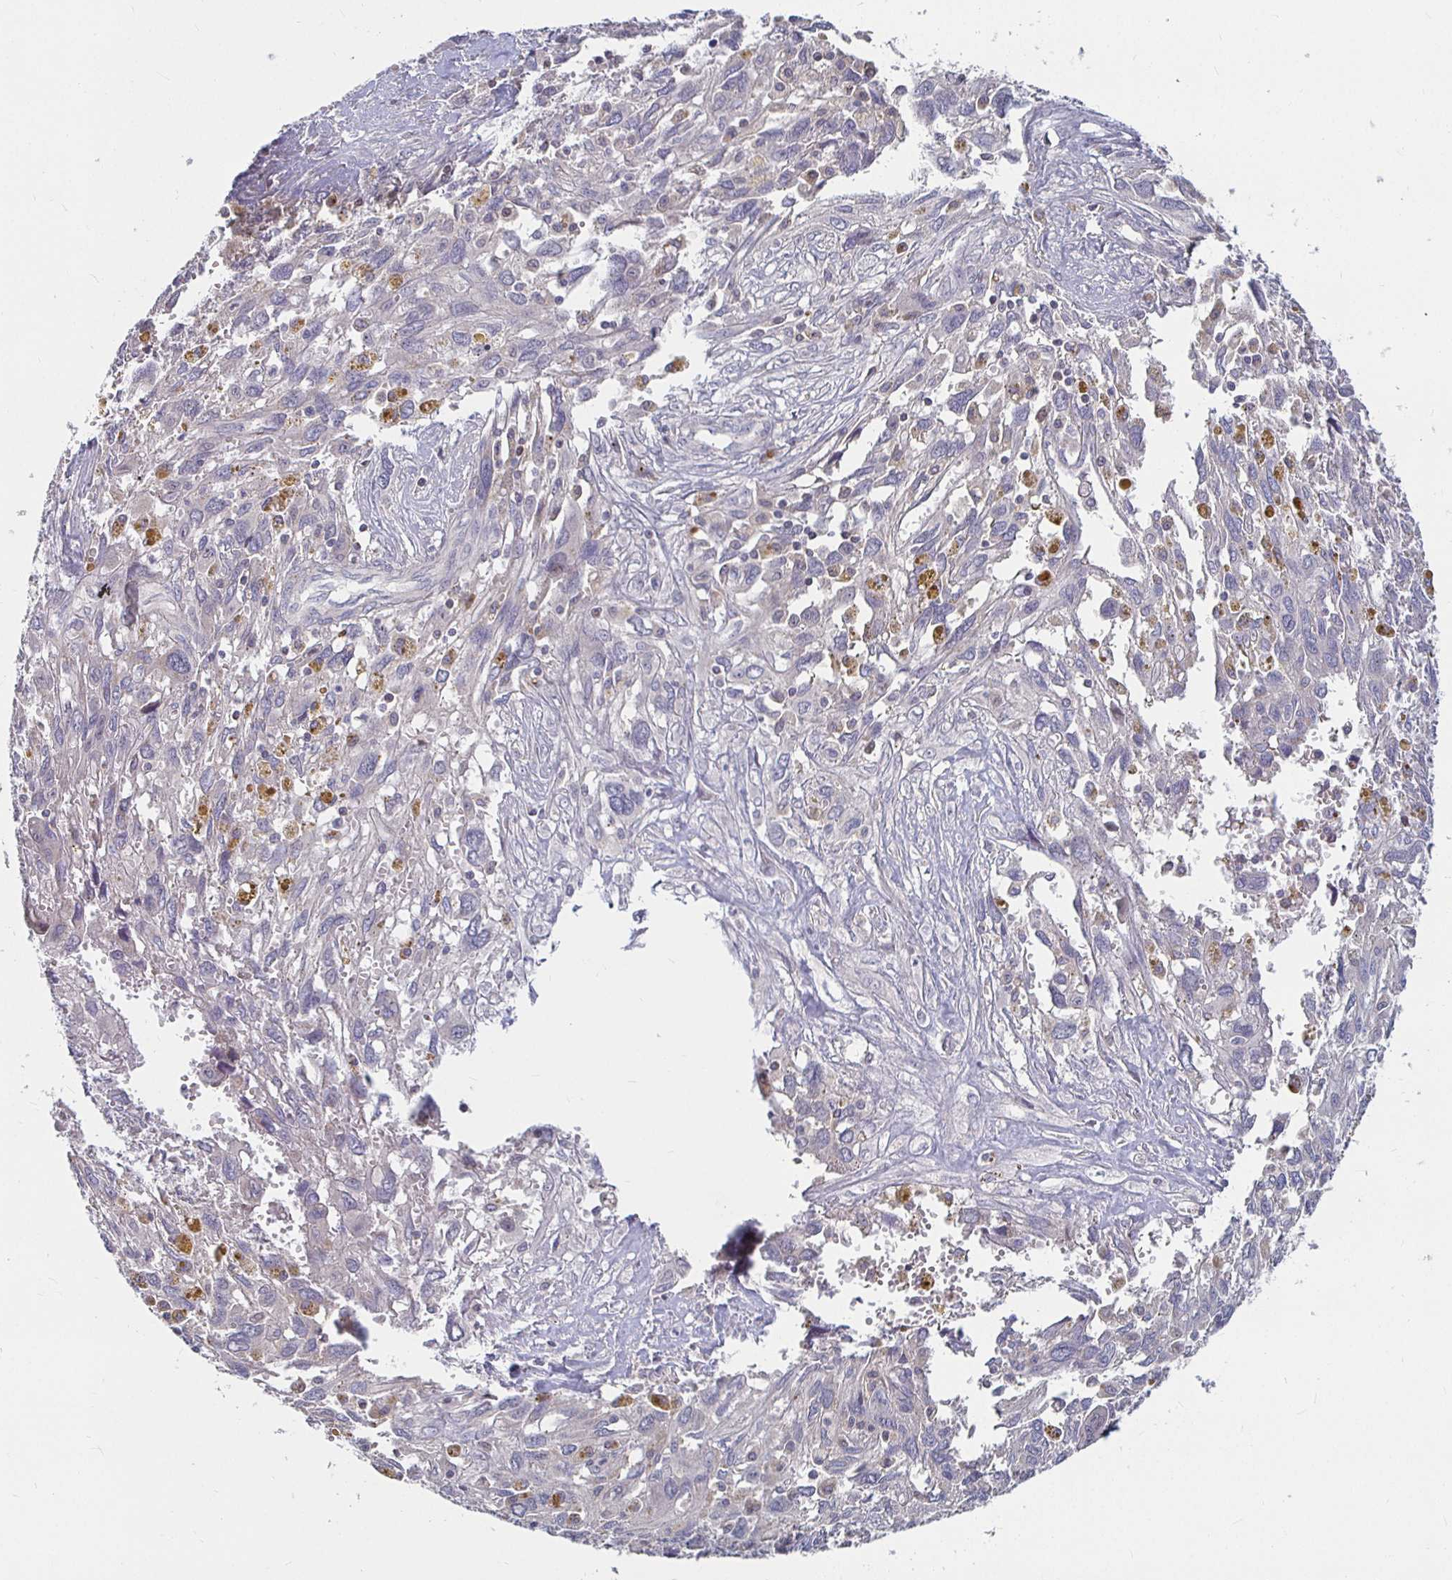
{"staining": {"intensity": "negative", "quantity": "none", "location": "none"}, "tissue": "pancreatic cancer", "cell_type": "Tumor cells", "image_type": "cancer", "snomed": [{"axis": "morphology", "description": "Adenocarcinoma, NOS"}, {"axis": "topography", "description": "Pancreas"}], "caption": "IHC image of human adenocarcinoma (pancreatic) stained for a protein (brown), which displays no staining in tumor cells.", "gene": "RNF144B", "patient": {"sex": "female", "age": 47}}